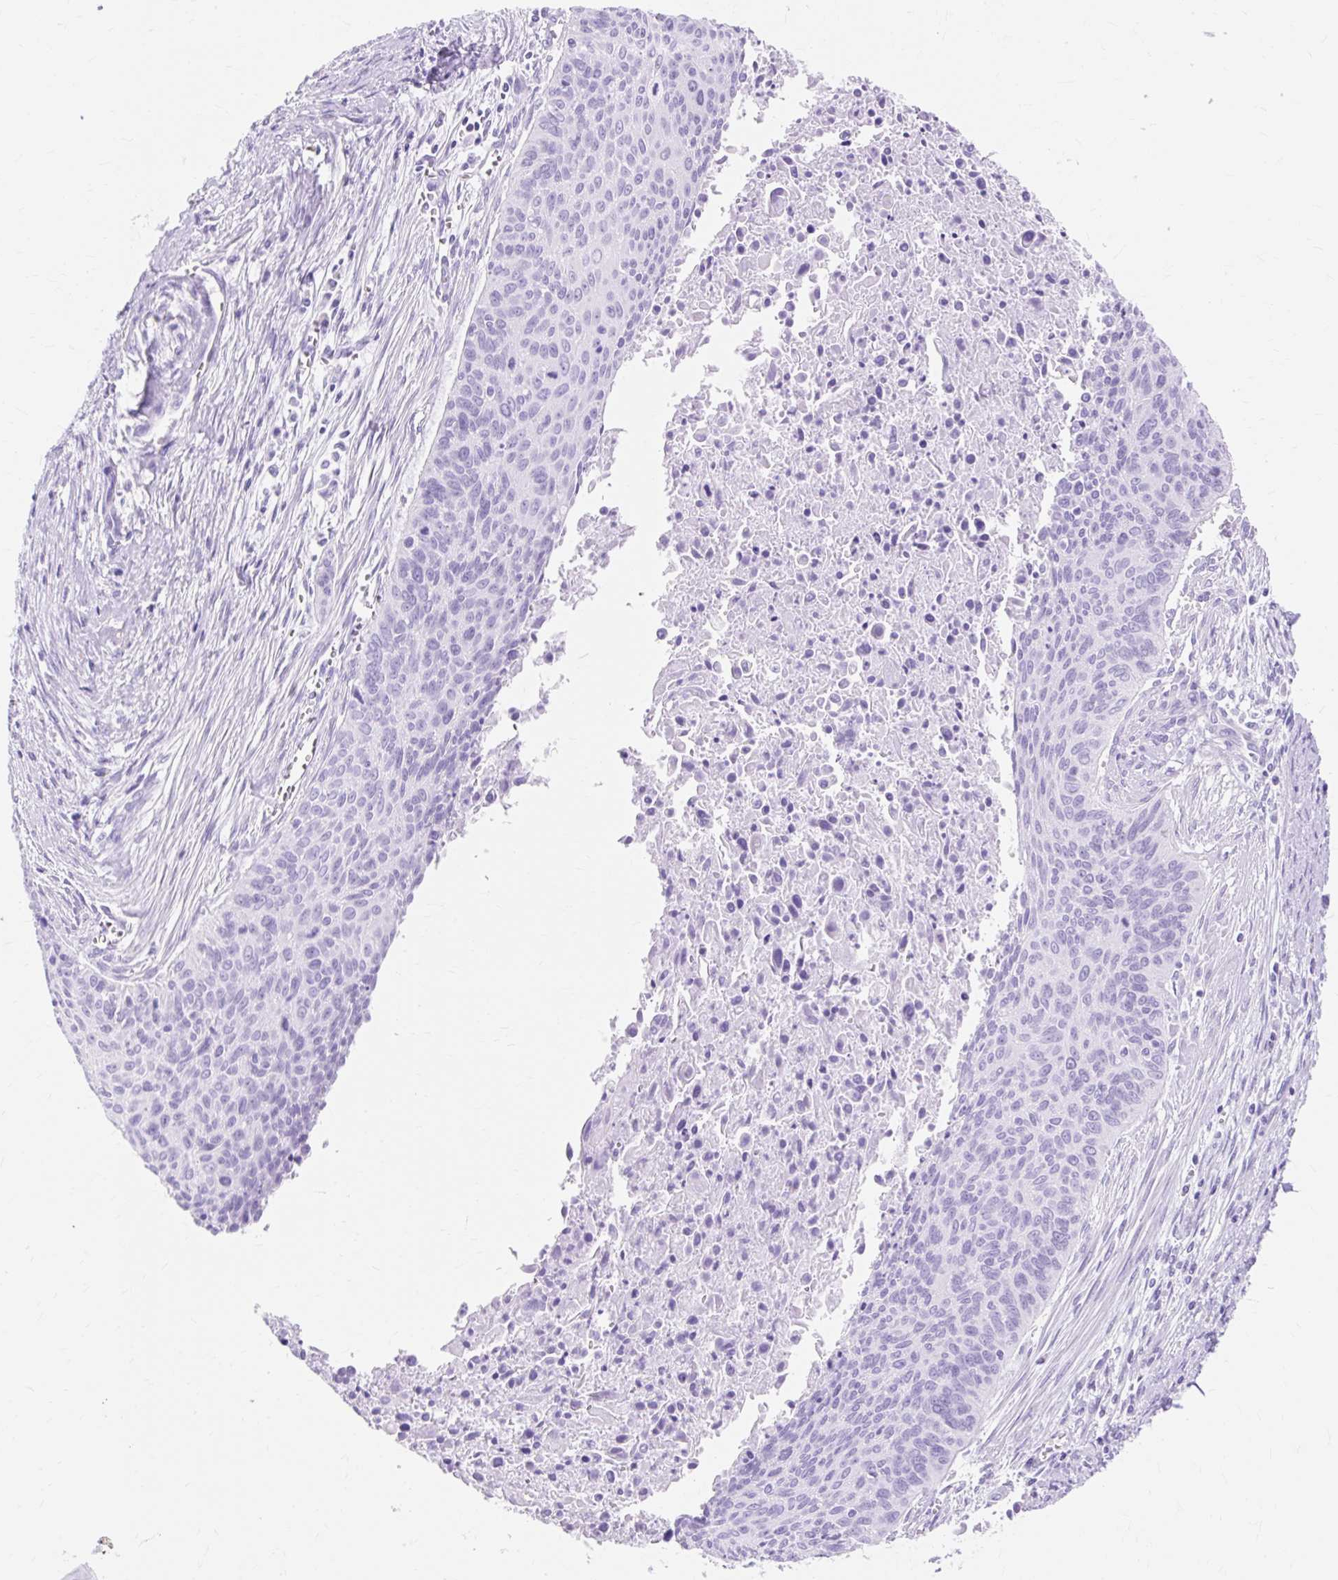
{"staining": {"intensity": "negative", "quantity": "none", "location": "none"}, "tissue": "cervical cancer", "cell_type": "Tumor cells", "image_type": "cancer", "snomed": [{"axis": "morphology", "description": "Squamous cell carcinoma, NOS"}, {"axis": "topography", "description": "Cervix"}], "caption": "This is a histopathology image of immunohistochemistry staining of squamous cell carcinoma (cervical), which shows no expression in tumor cells.", "gene": "MBP", "patient": {"sex": "female", "age": 55}}